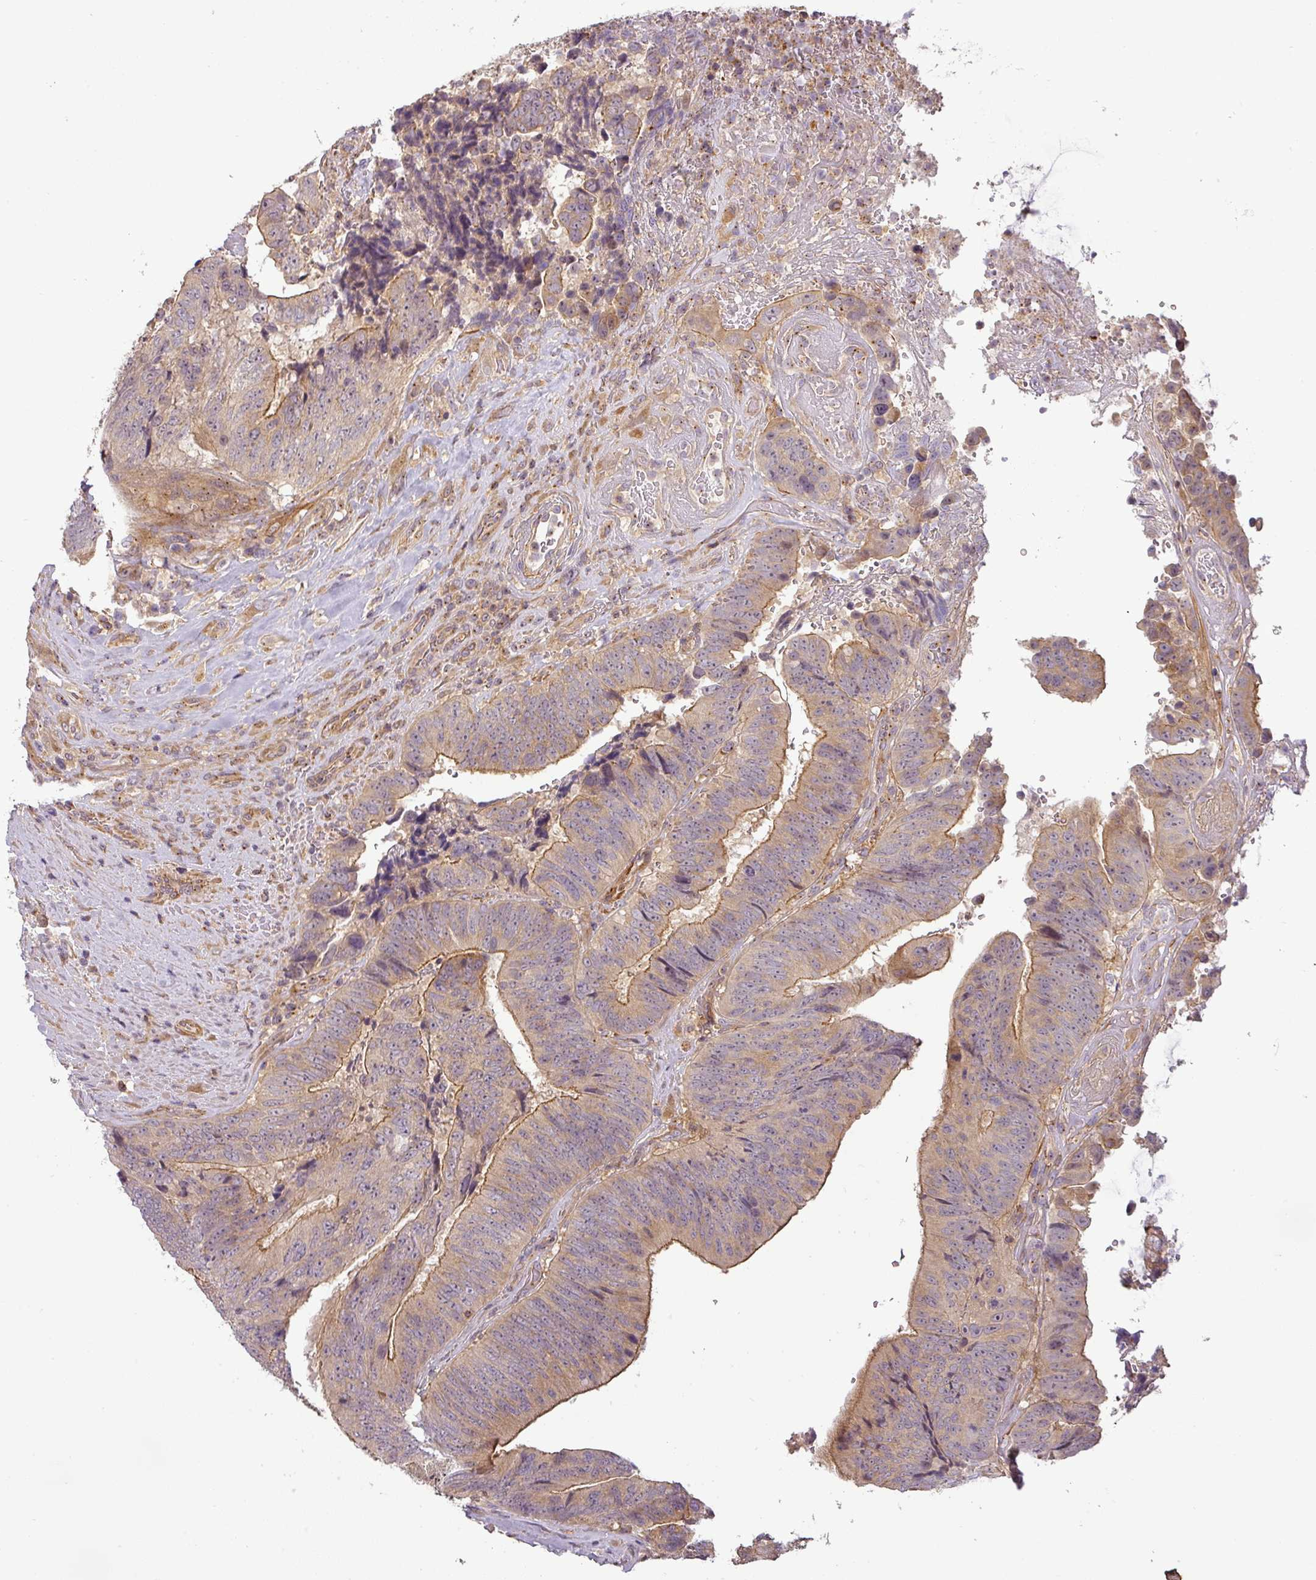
{"staining": {"intensity": "moderate", "quantity": "25%-75%", "location": "cytoplasmic/membranous"}, "tissue": "colorectal cancer", "cell_type": "Tumor cells", "image_type": "cancer", "snomed": [{"axis": "morphology", "description": "Adenocarcinoma, NOS"}, {"axis": "topography", "description": "Rectum"}], "caption": "Colorectal cancer was stained to show a protein in brown. There is medium levels of moderate cytoplasmic/membranous staining in approximately 25%-75% of tumor cells.", "gene": "NIN", "patient": {"sex": "male", "age": 72}}